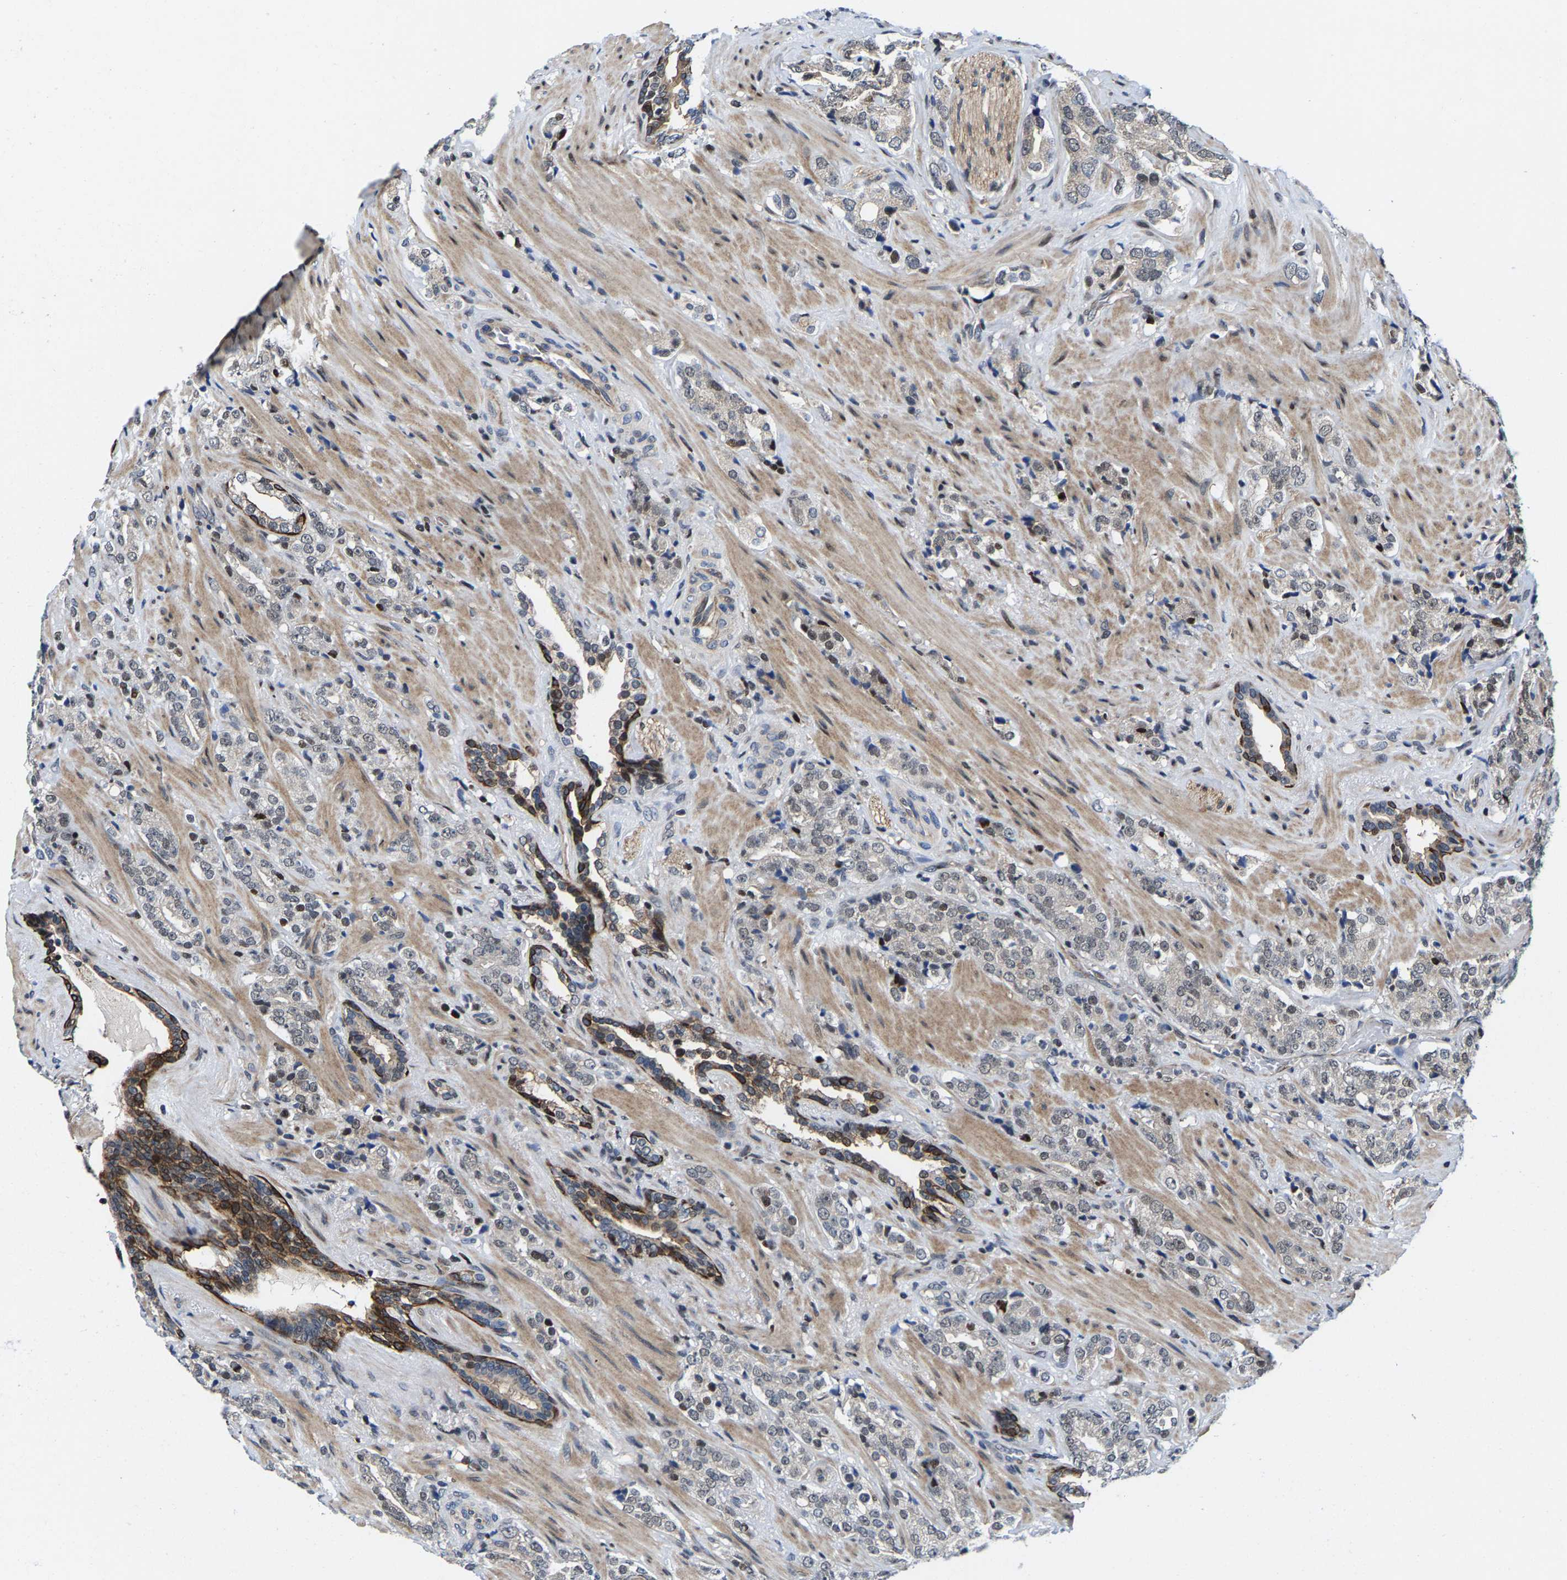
{"staining": {"intensity": "weak", "quantity": "<25%", "location": "nuclear"}, "tissue": "prostate cancer", "cell_type": "Tumor cells", "image_type": "cancer", "snomed": [{"axis": "morphology", "description": "Adenocarcinoma, High grade"}, {"axis": "topography", "description": "Prostate"}], "caption": "Immunohistochemical staining of human prostate adenocarcinoma (high-grade) exhibits no significant staining in tumor cells.", "gene": "GTPBP10", "patient": {"sex": "male", "age": 71}}